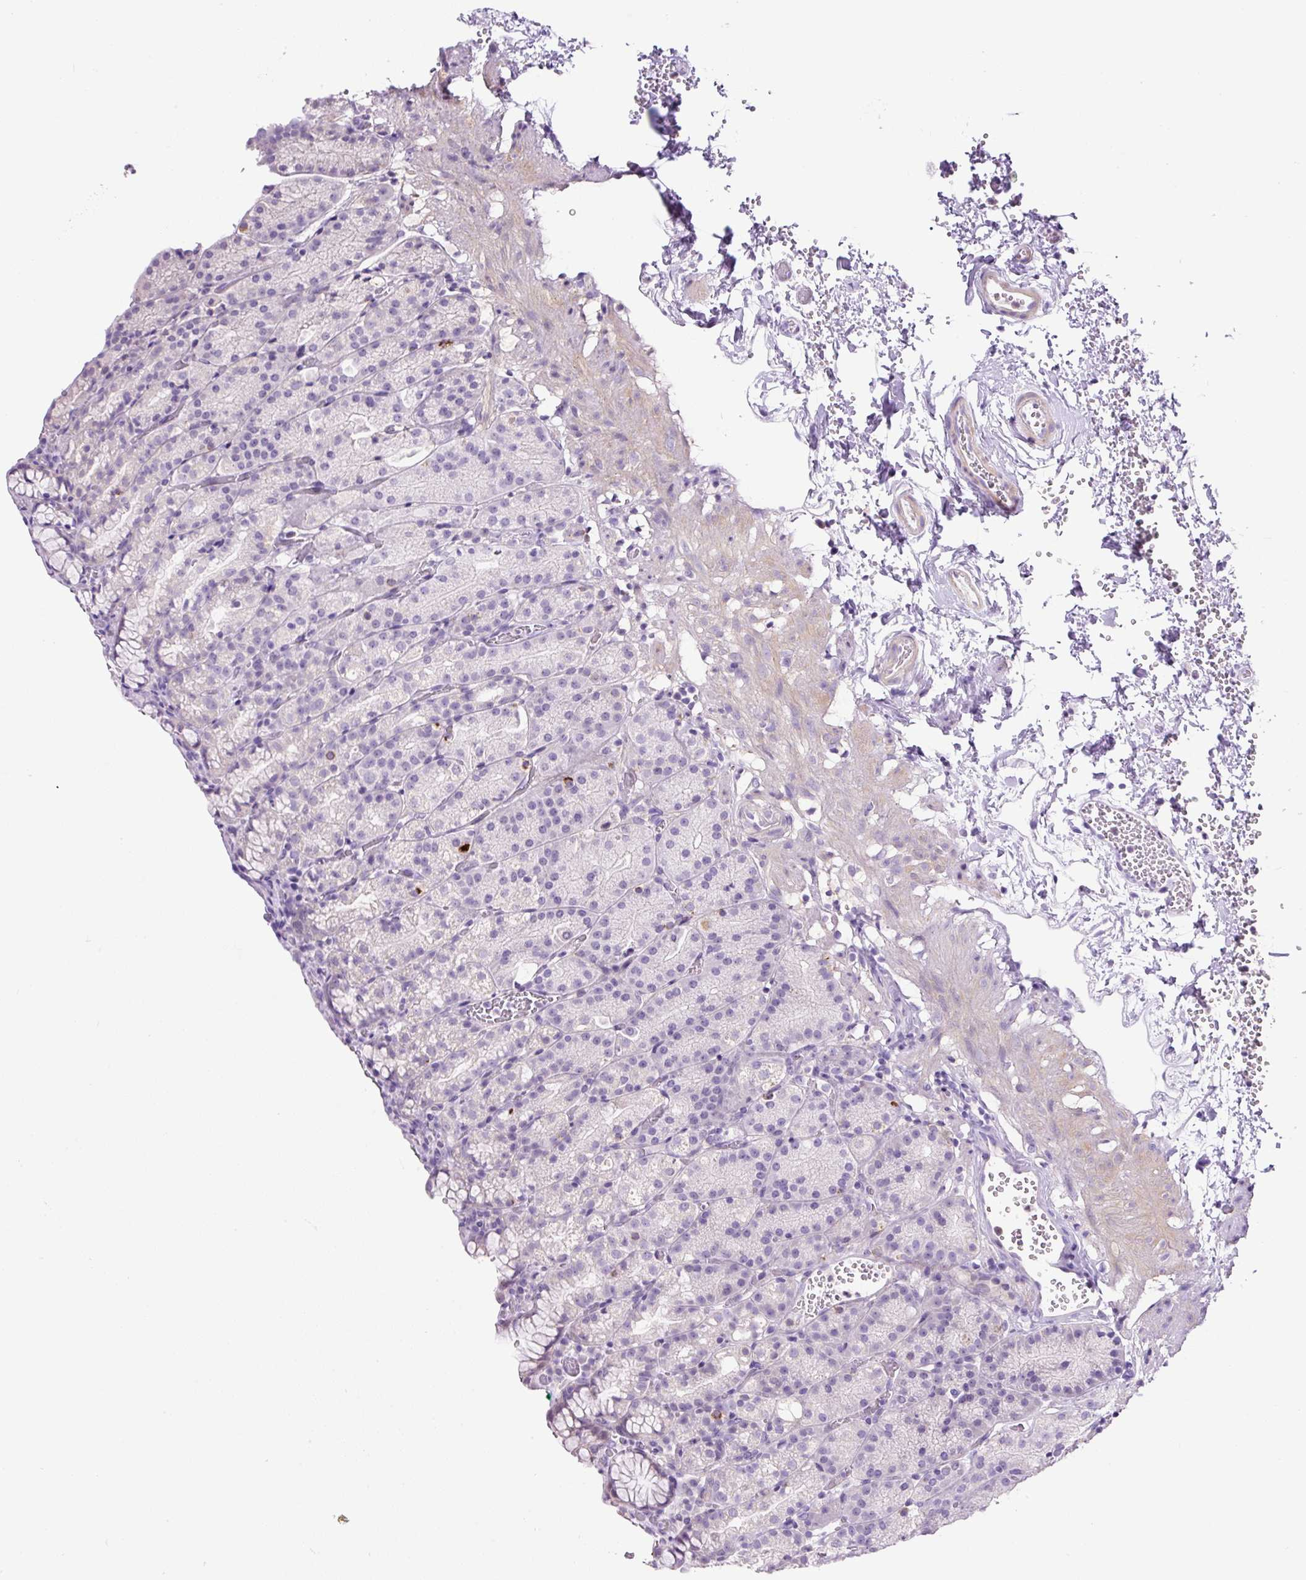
{"staining": {"intensity": "negative", "quantity": "none", "location": "none"}, "tissue": "stomach", "cell_type": "Glandular cells", "image_type": "normal", "snomed": [{"axis": "morphology", "description": "Normal tissue, NOS"}, {"axis": "topography", "description": "Stomach, upper"}], "caption": "This photomicrograph is of benign stomach stained with immunohistochemistry to label a protein in brown with the nuclei are counter-stained blue. There is no positivity in glandular cells.", "gene": "OGDHL", "patient": {"sex": "female", "age": 81}}